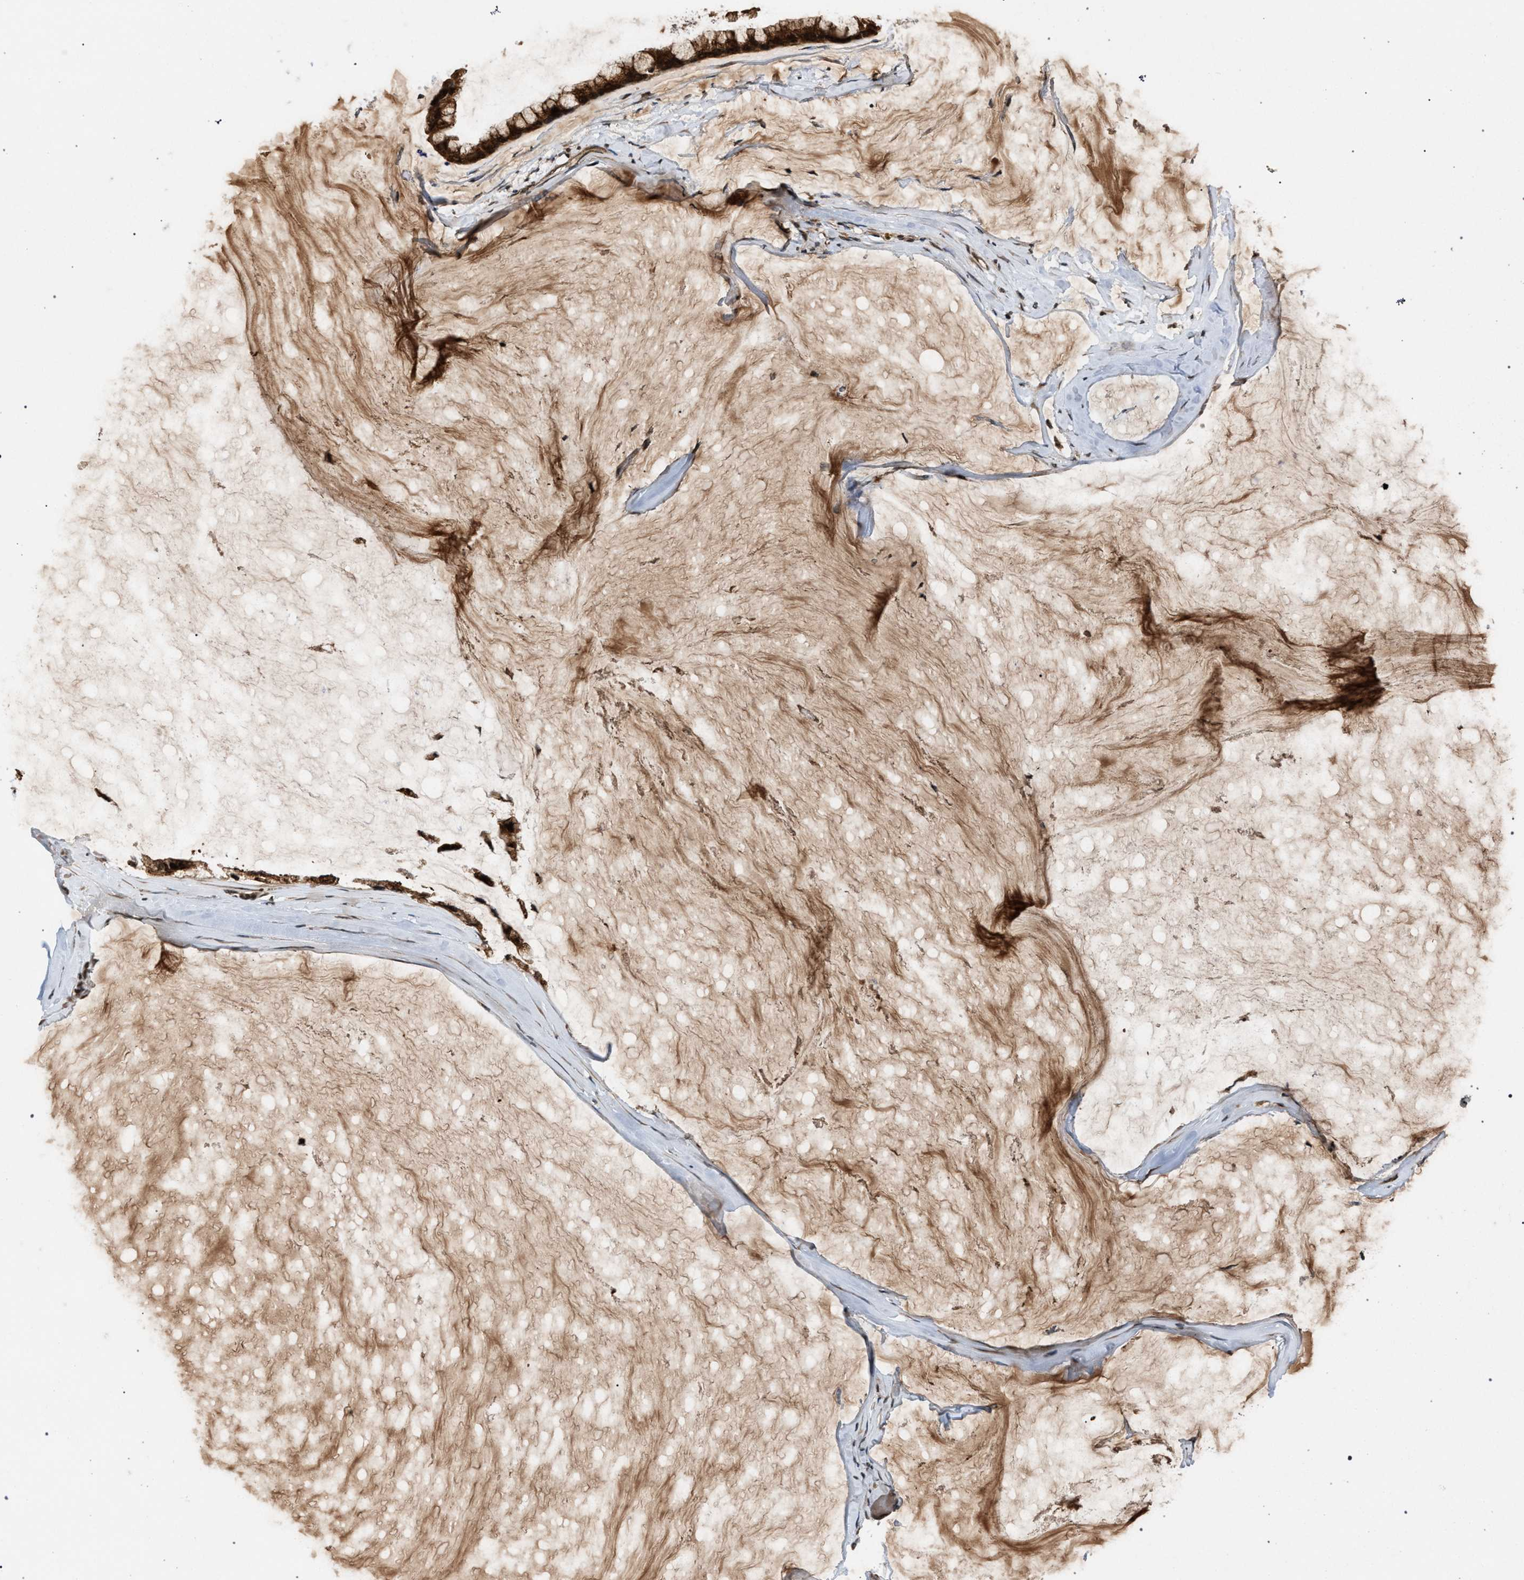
{"staining": {"intensity": "strong", "quantity": ">75%", "location": "cytoplasmic/membranous"}, "tissue": "ovarian cancer", "cell_type": "Tumor cells", "image_type": "cancer", "snomed": [{"axis": "morphology", "description": "Cystadenocarcinoma, mucinous, NOS"}, {"axis": "topography", "description": "Ovary"}], "caption": "High-power microscopy captured an immunohistochemistry (IHC) histopathology image of ovarian mucinous cystadenocarcinoma, revealing strong cytoplasmic/membranous positivity in approximately >75% of tumor cells. Ihc stains the protein in brown and the nuclei are stained blue.", "gene": "IRAK4", "patient": {"sex": "female", "age": 39}}